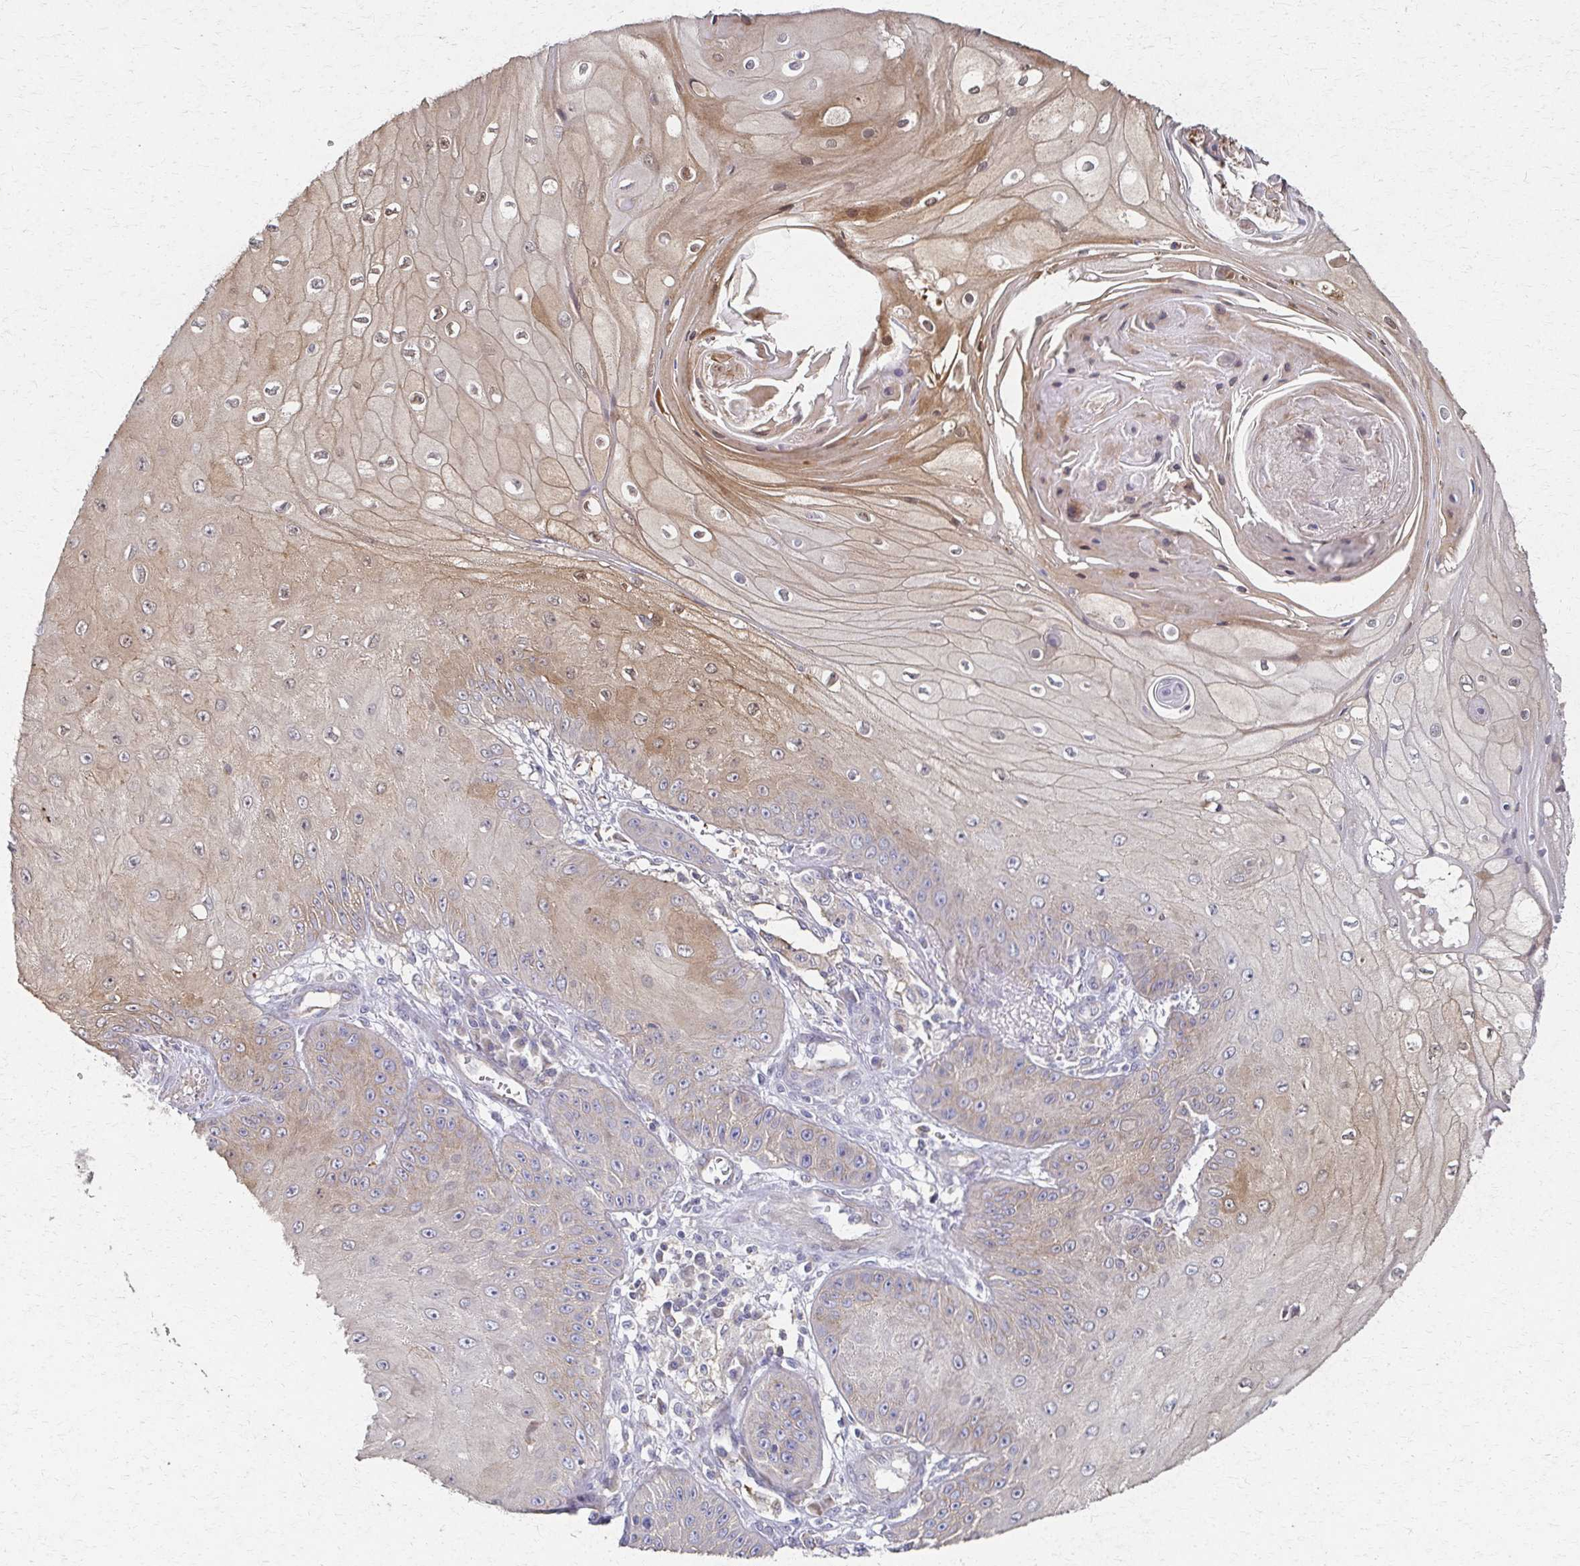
{"staining": {"intensity": "moderate", "quantity": "25%-75%", "location": "cytoplasmic/membranous"}, "tissue": "skin cancer", "cell_type": "Tumor cells", "image_type": "cancer", "snomed": [{"axis": "morphology", "description": "Squamous cell carcinoma, NOS"}, {"axis": "topography", "description": "Skin"}], "caption": "Human skin squamous cell carcinoma stained for a protein (brown) displays moderate cytoplasmic/membranous positive positivity in approximately 25%-75% of tumor cells.", "gene": "EOLA2", "patient": {"sex": "male", "age": 70}}